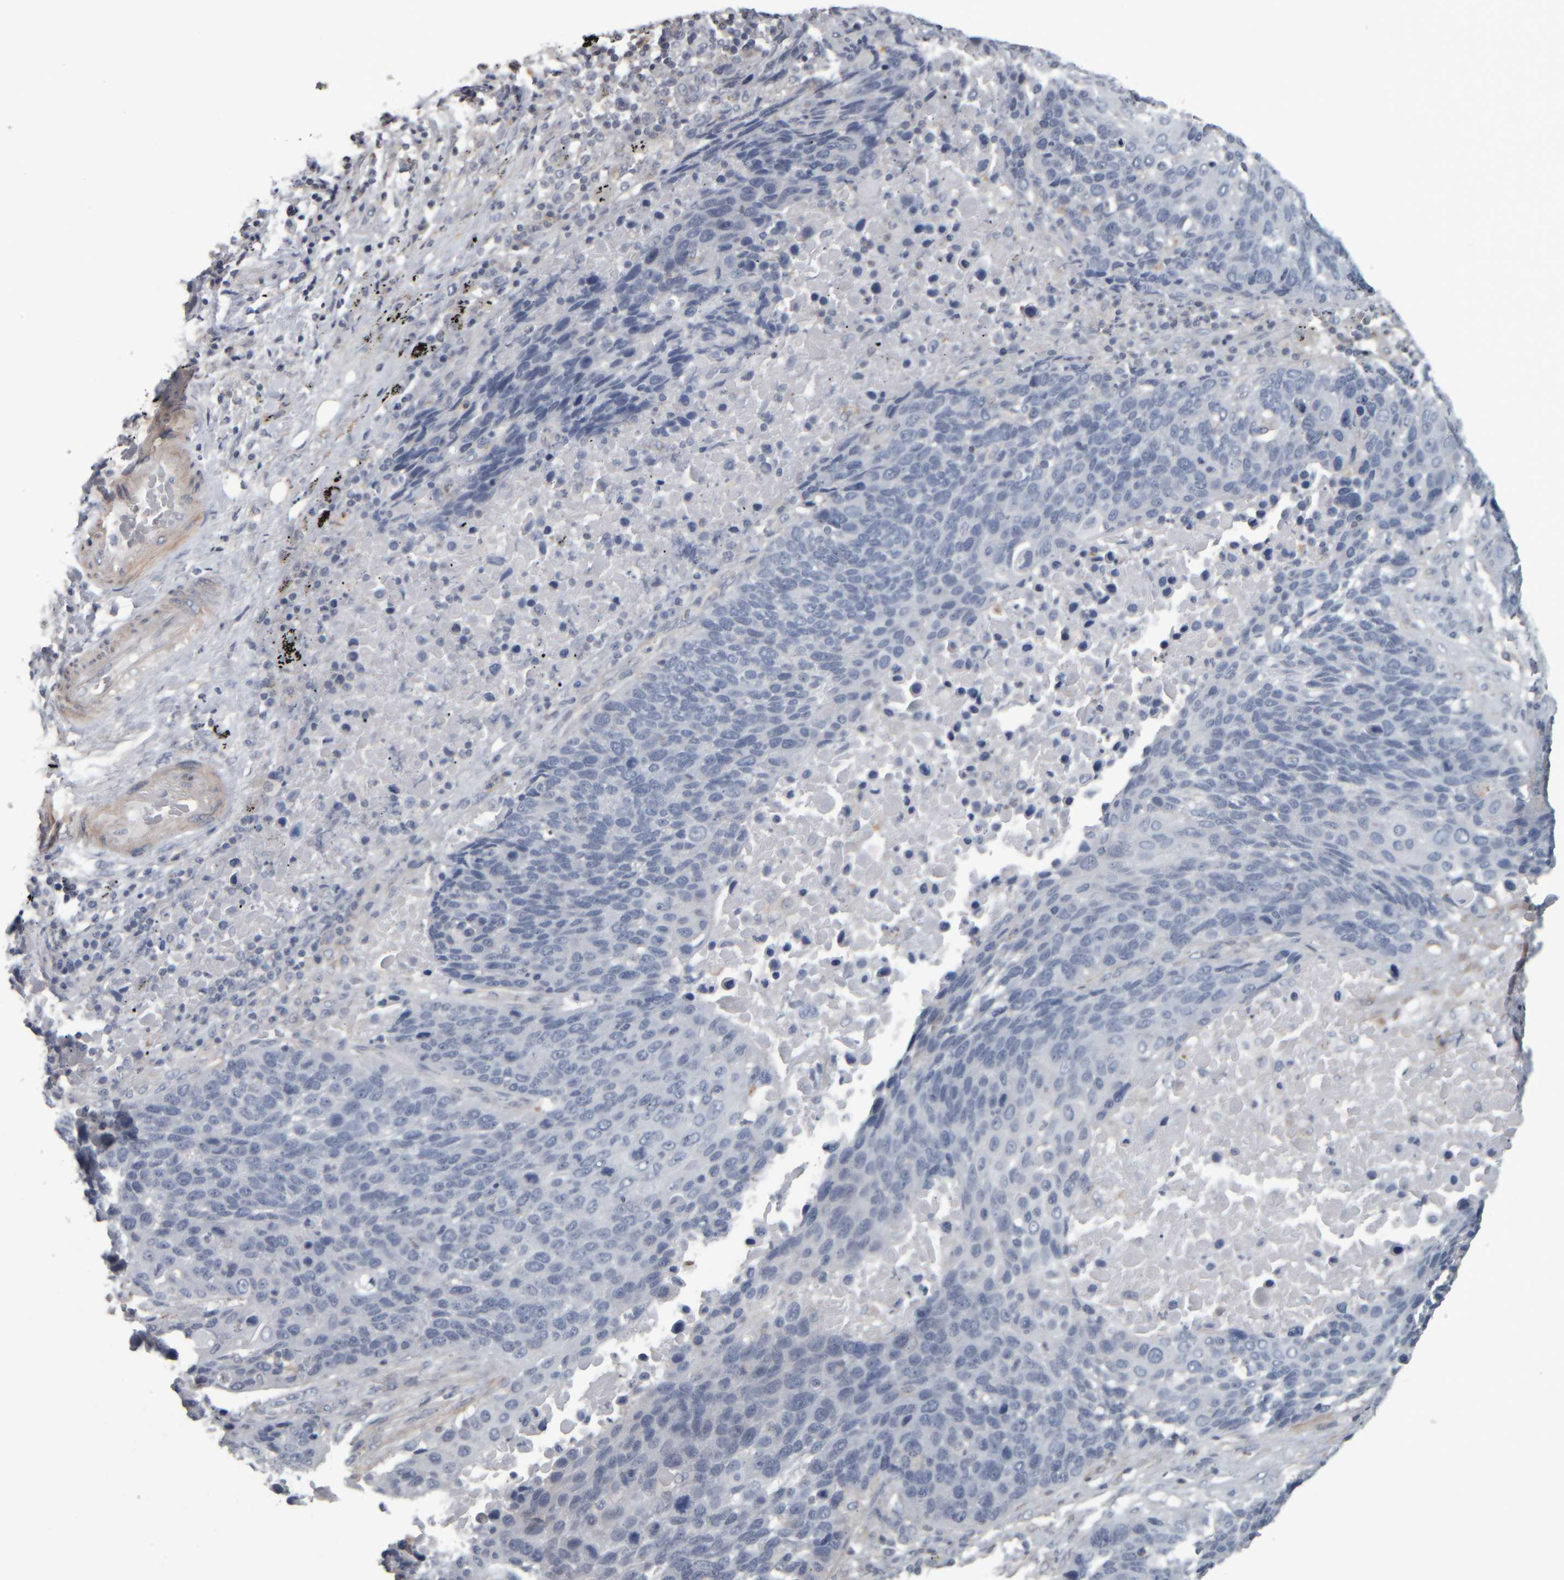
{"staining": {"intensity": "negative", "quantity": "none", "location": "none"}, "tissue": "lung cancer", "cell_type": "Tumor cells", "image_type": "cancer", "snomed": [{"axis": "morphology", "description": "Squamous cell carcinoma, NOS"}, {"axis": "topography", "description": "Lung"}], "caption": "Tumor cells show no significant staining in lung squamous cell carcinoma.", "gene": "CAVIN4", "patient": {"sex": "male", "age": 66}}